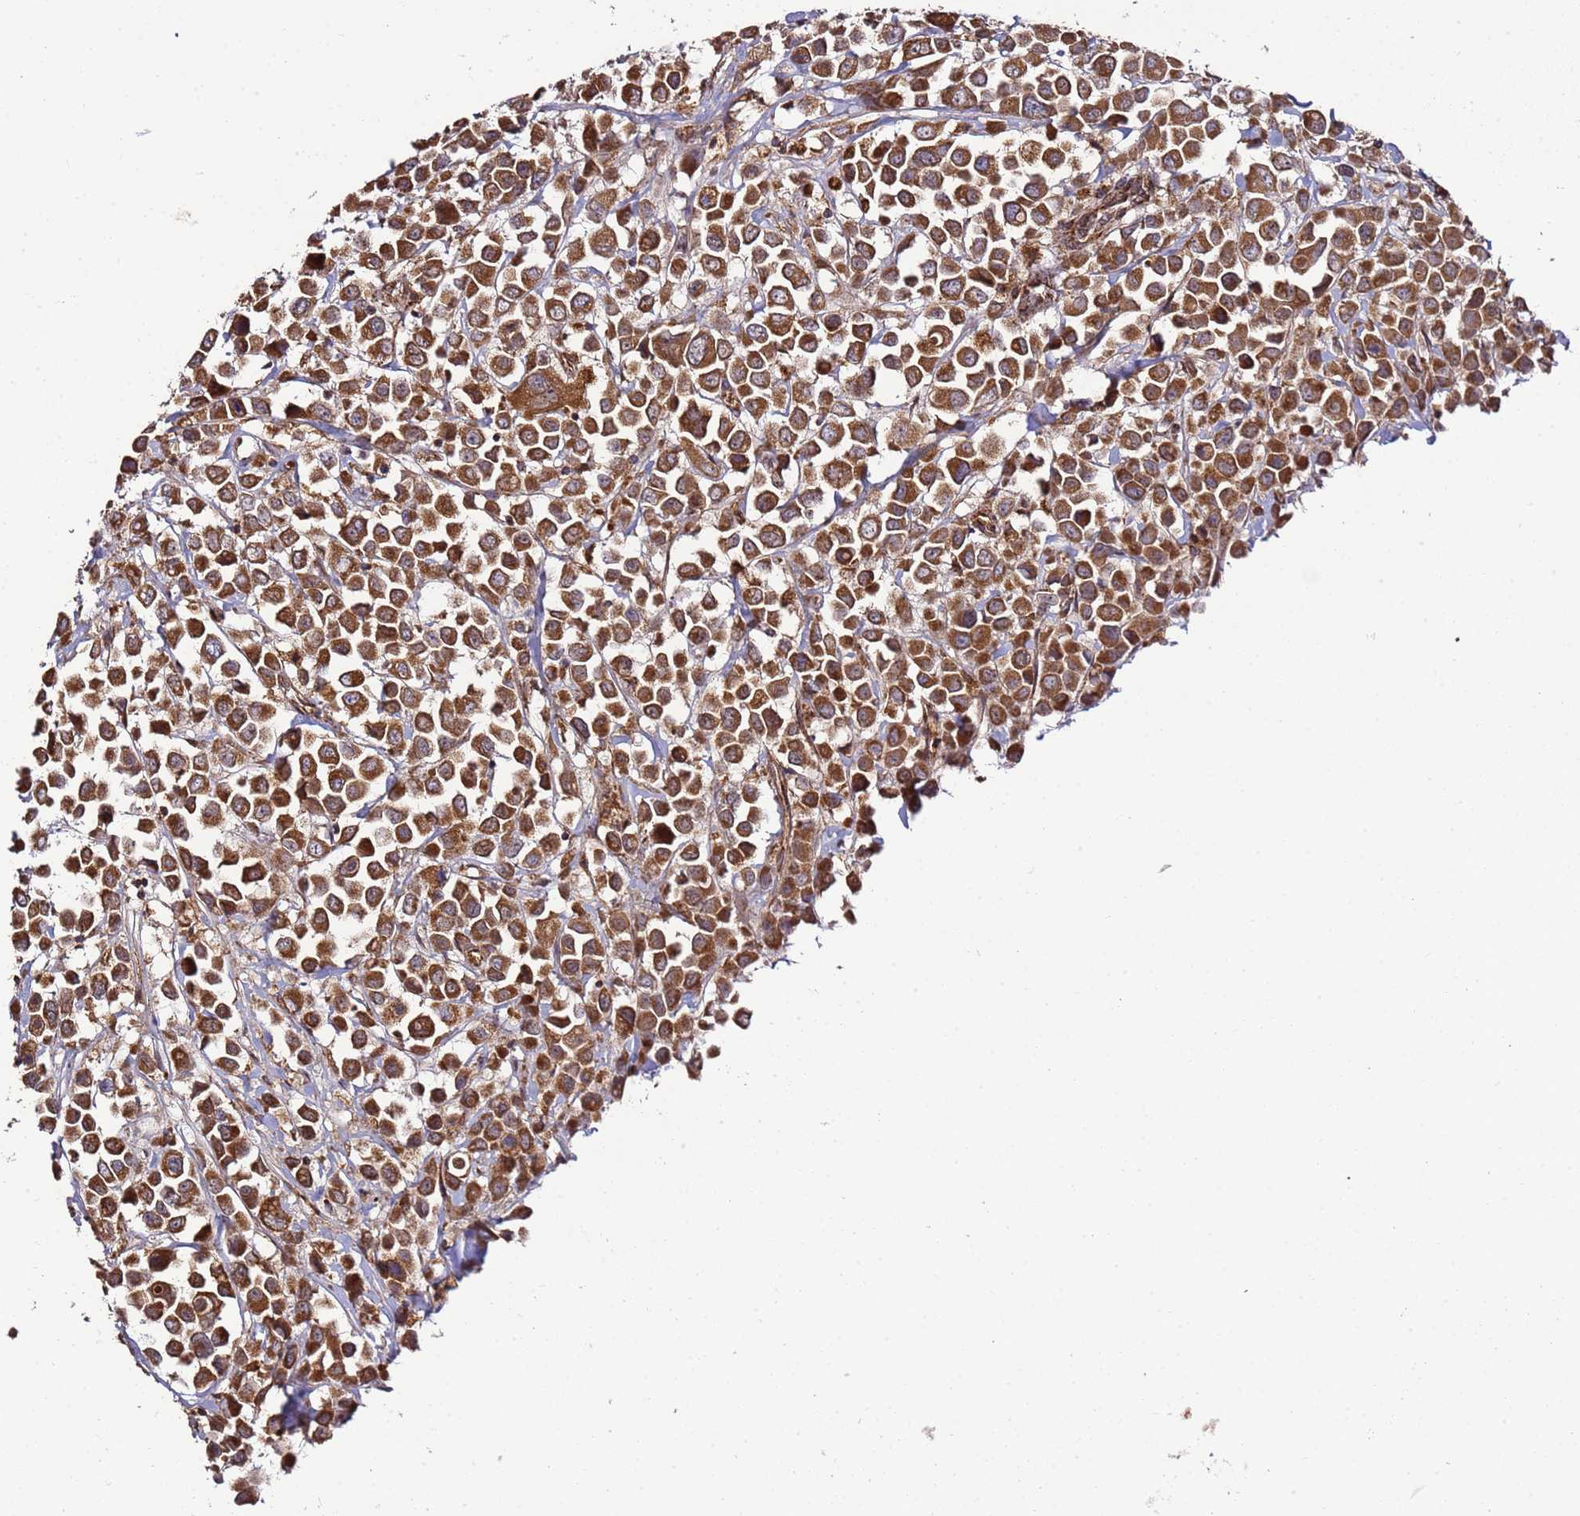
{"staining": {"intensity": "strong", "quantity": ">75%", "location": "cytoplasmic/membranous"}, "tissue": "breast cancer", "cell_type": "Tumor cells", "image_type": "cancer", "snomed": [{"axis": "morphology", "description": "Duct carcinoma"}, {"axis": "topography", "description": "Breast"}], "caption": "IHC image of breast cancer (intraductal carcinoma) stained for a protein (brown), which exhibits high levels of strong cytoplasmic/membranous positivity in about >75% of tumor cells.", "gene": "TM2D2", "patient": {"sex": "female", "age": 61}}